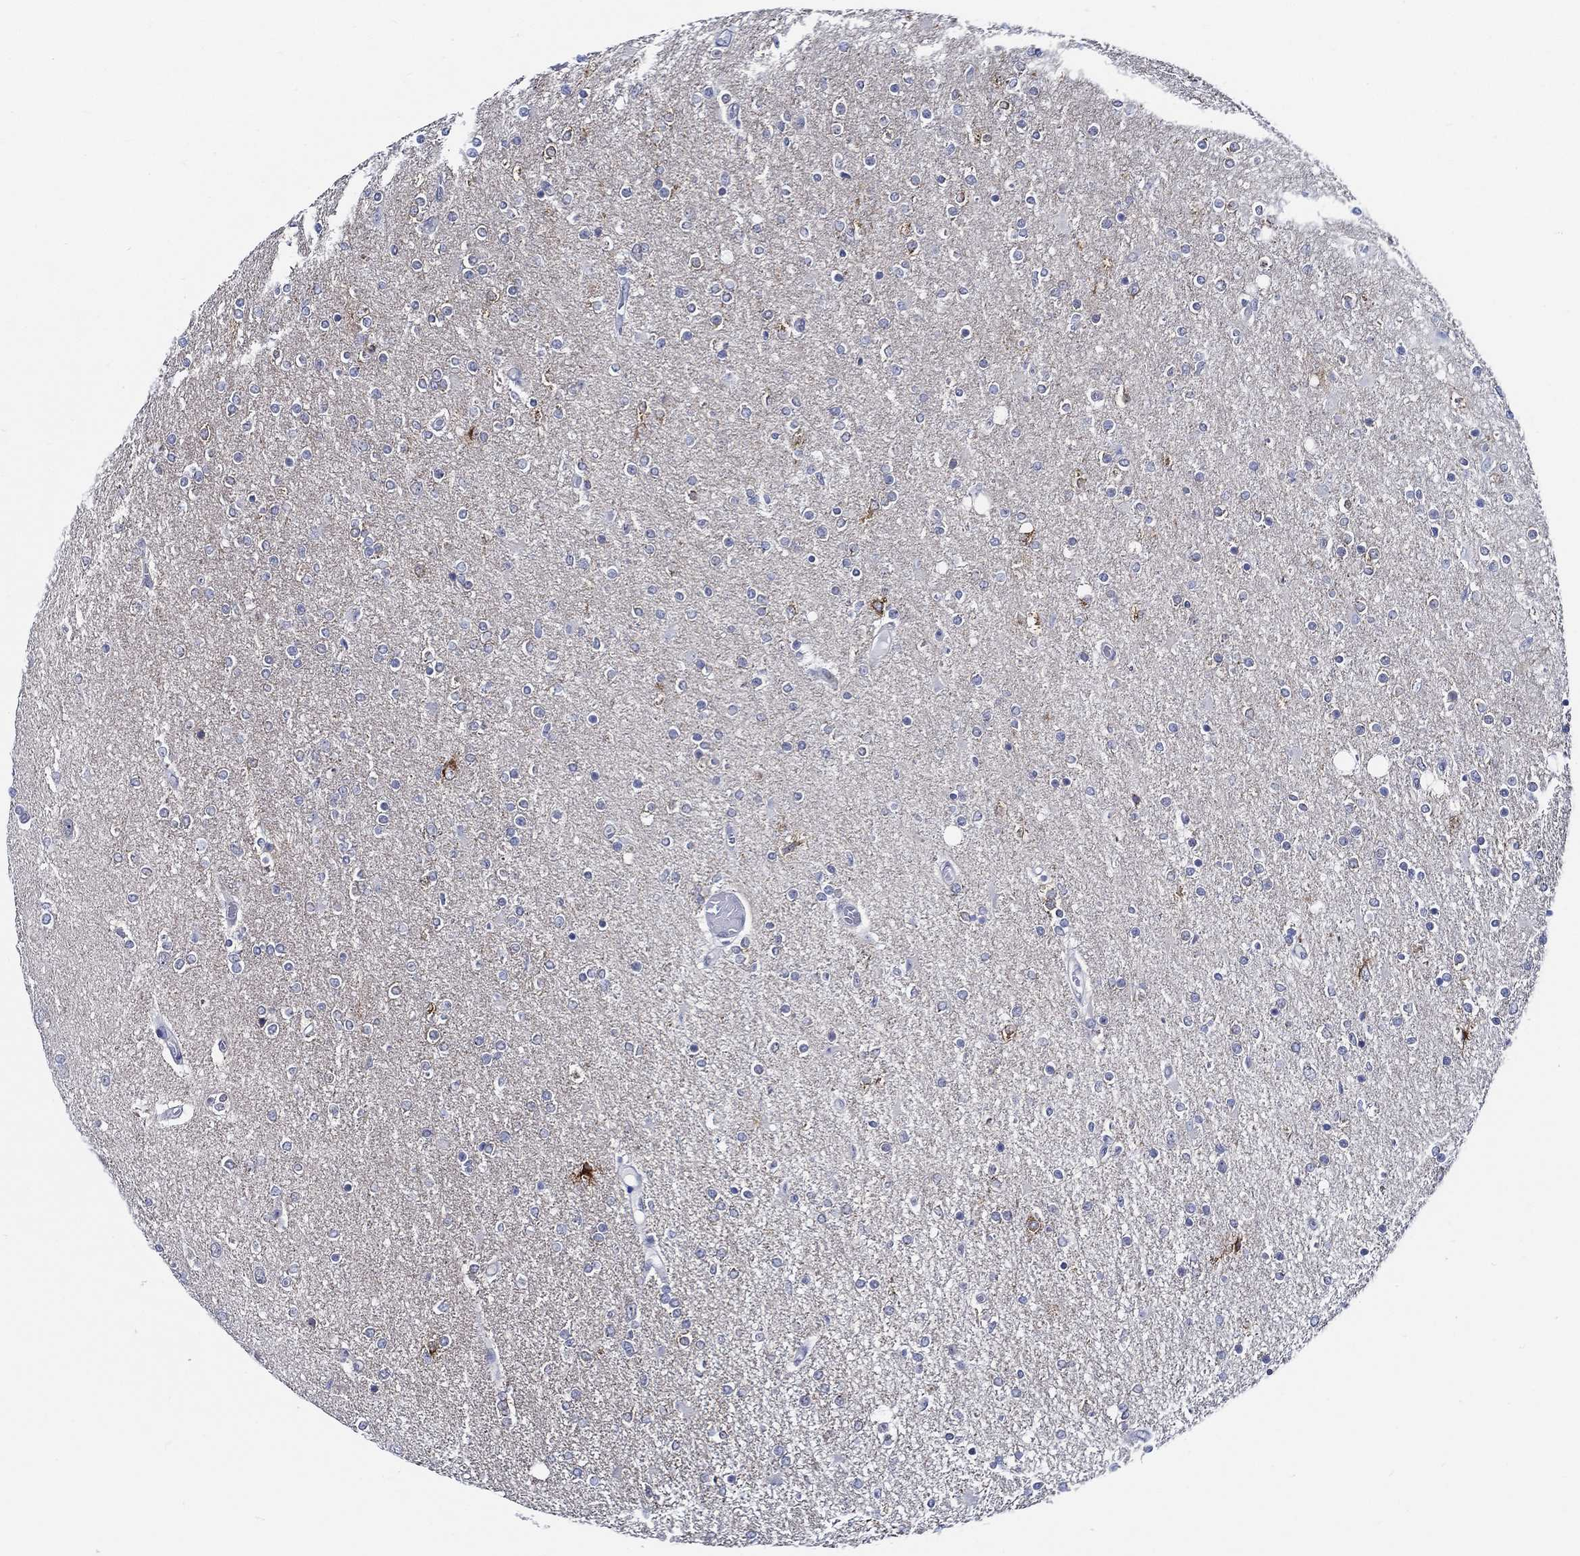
{"staining": {"intensity": "negative", "quantity": "none", "location": "none"}, "tissue": "glioma", "cell_type": "Tumor cells", "image_type": "cancer", "snomed": [{"axis": "morphology", "description": "Glioma, malignant, High grade"}, {"axis": "topography", "description": "Cerebral cortex"}], "caption": "DAB (3,3'-diaminobenzidine) immunohistochemical staining of glioma shows no significant positivity in tumor cells.", "gene": "C8orf48", "patient": {"sex": "male", "age": 70}}